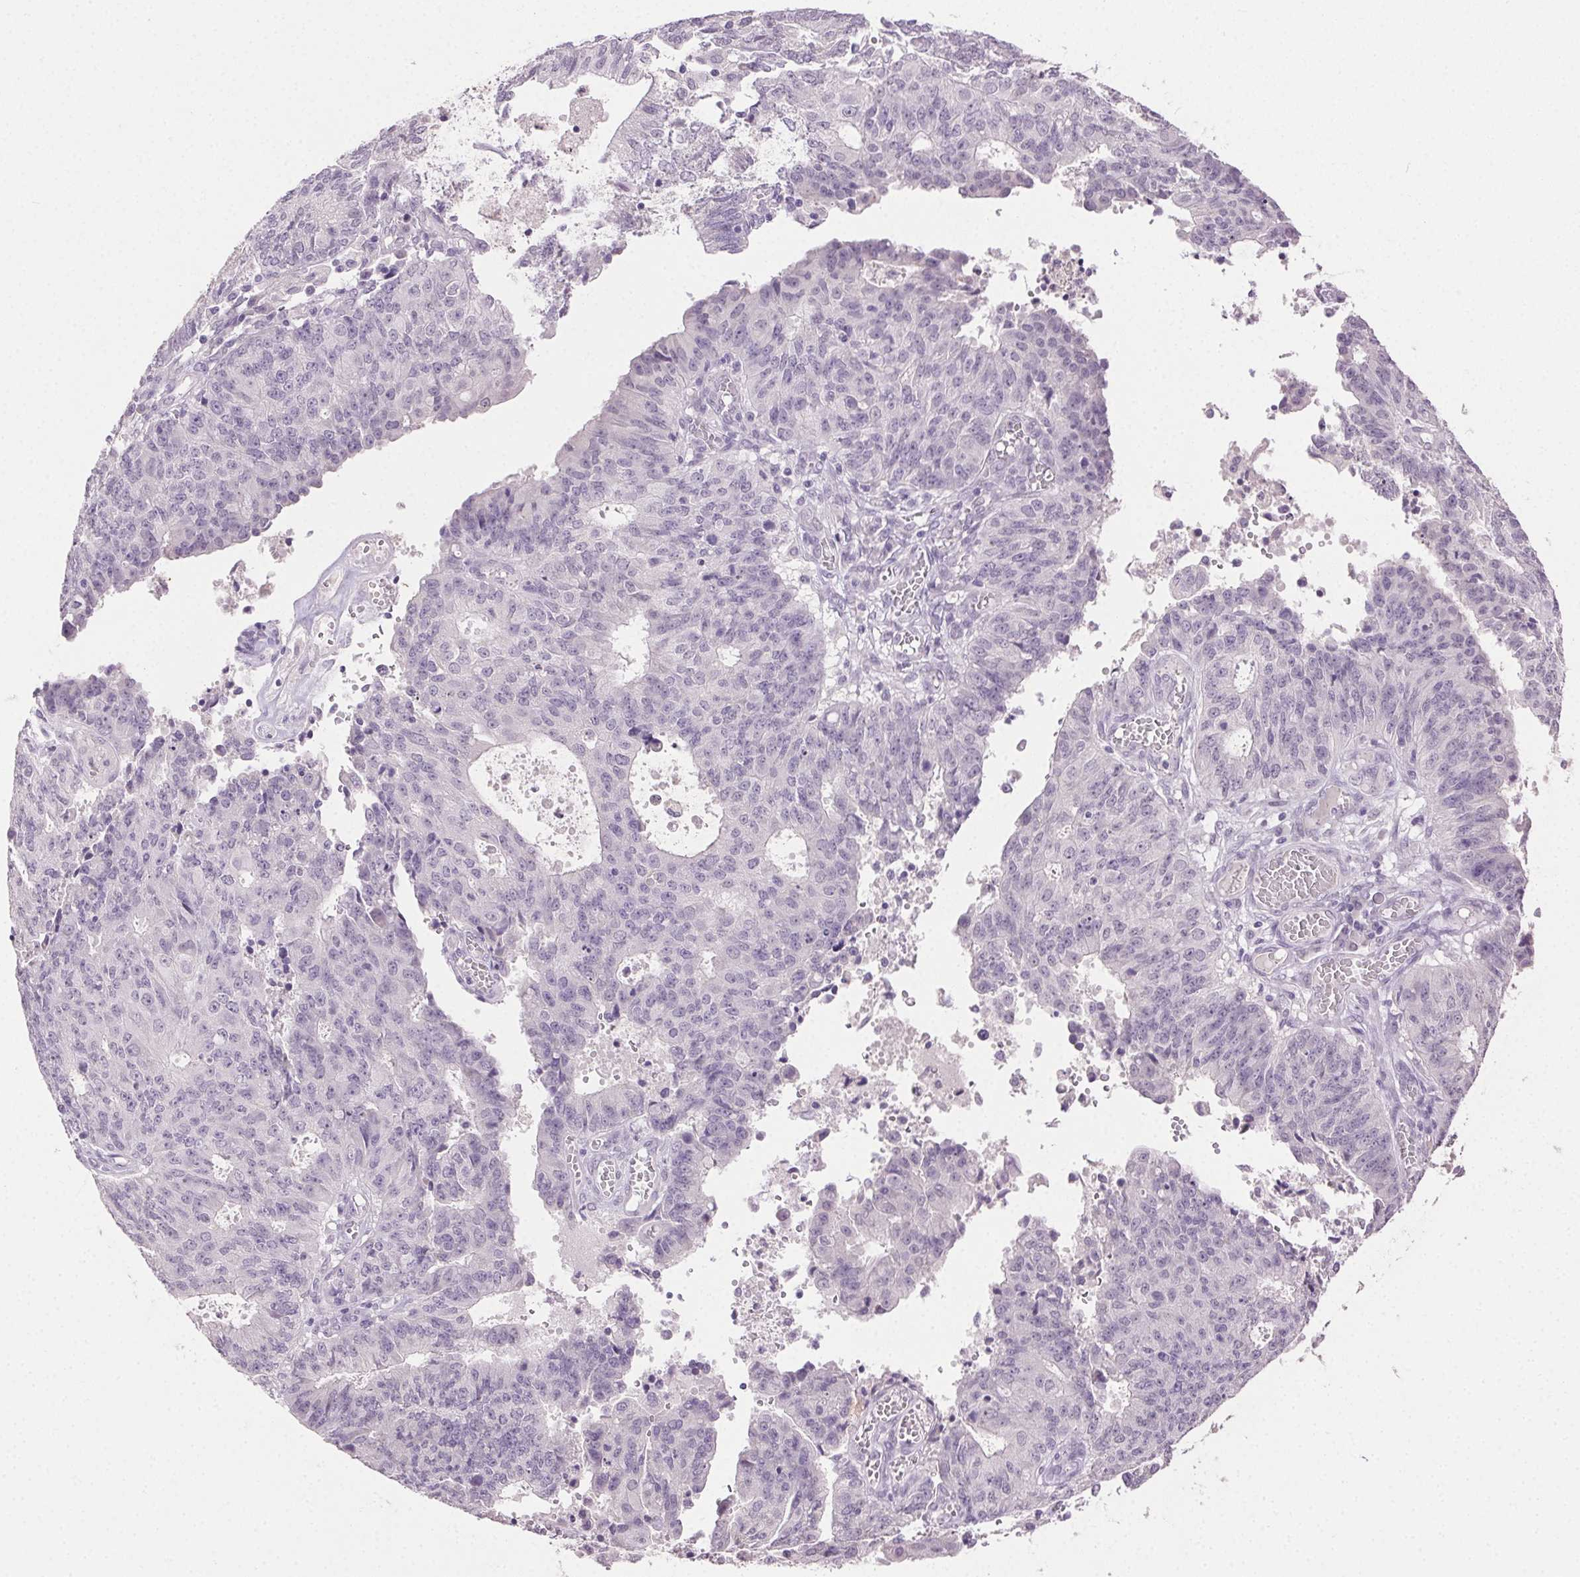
{"staining": {"intensity": "negative", "quantity": "none", "location": "none"}, "tissue": "endometrial cancer", "cell_type": "Tumor cells", "image_type": "cancer", "snomed": [{"axis": "morphology", "description": "Adenocarcinoma, NOS"}, {"axis": "topography", "description": "Endometrium"}], "caption": "The micrograph exhibits no staining of tumor cells in adenocarcinoma (endometrial).", "gene": "CLDN10", "patient": {"sex": "female", "age": 82}}